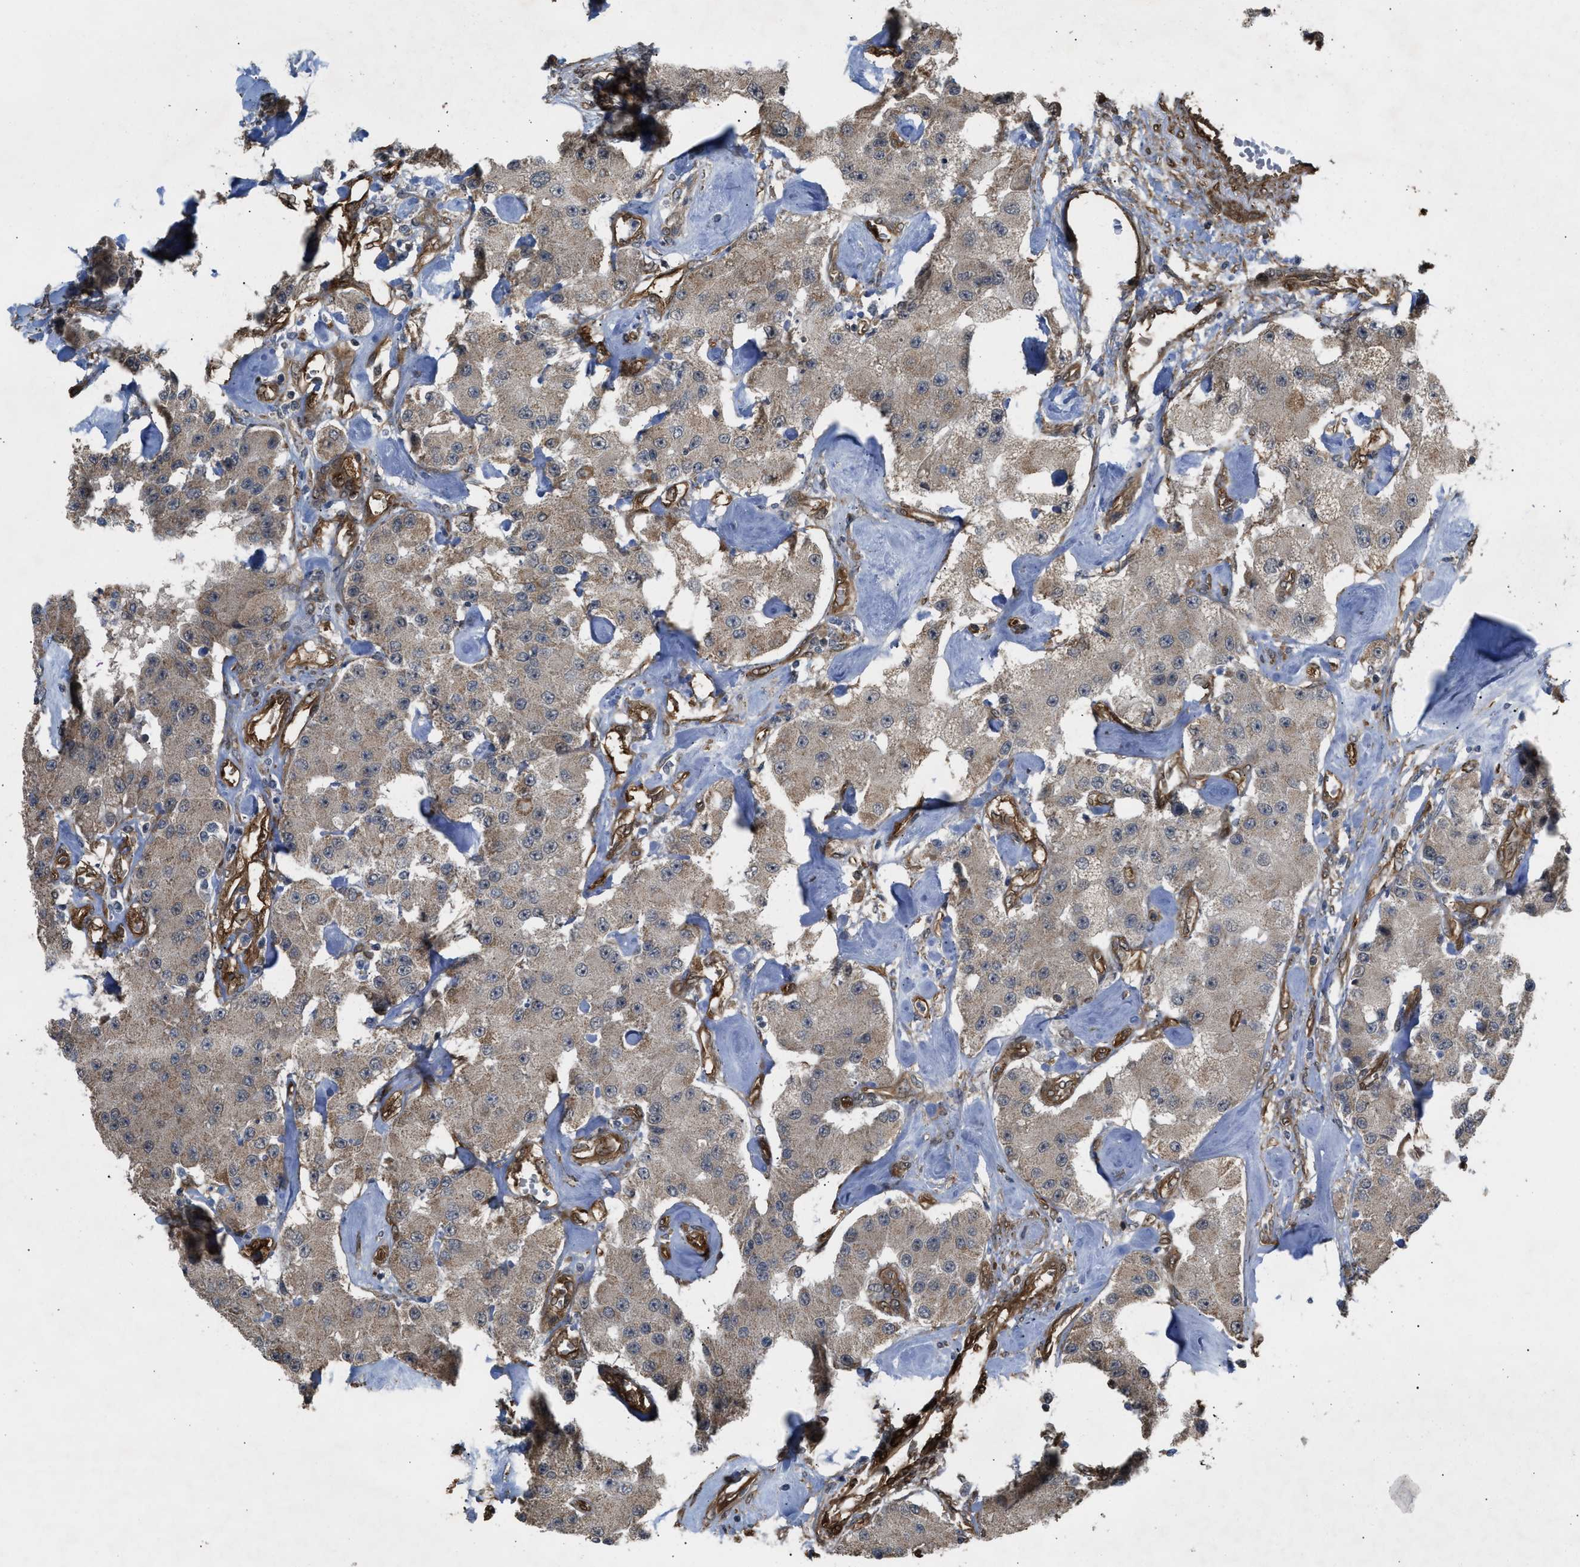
{"staining": {"intensity": "weak", "quantity": ">75%", "location": "cytoplasmic/membranous"}, "tissue": "carcinoid", "cell_type": "Tumor cells", "image_type": "cancer", "snomed": [{"axis": "morphology", "description": "Carcinoid, malignant, NOS"}, {"axis": "topography", "description": "Pancreas"}], "caption": "Immunohistochemical staining of human malignant carcinoid reveals weak cytoplasmic/membranous protein positivity in approximately >75% of tumor cells. (DAB IHC with brightfield microscopy, high magnification).", "gene": "BAG3", "patient": {"sex": "male", "age": 41}}